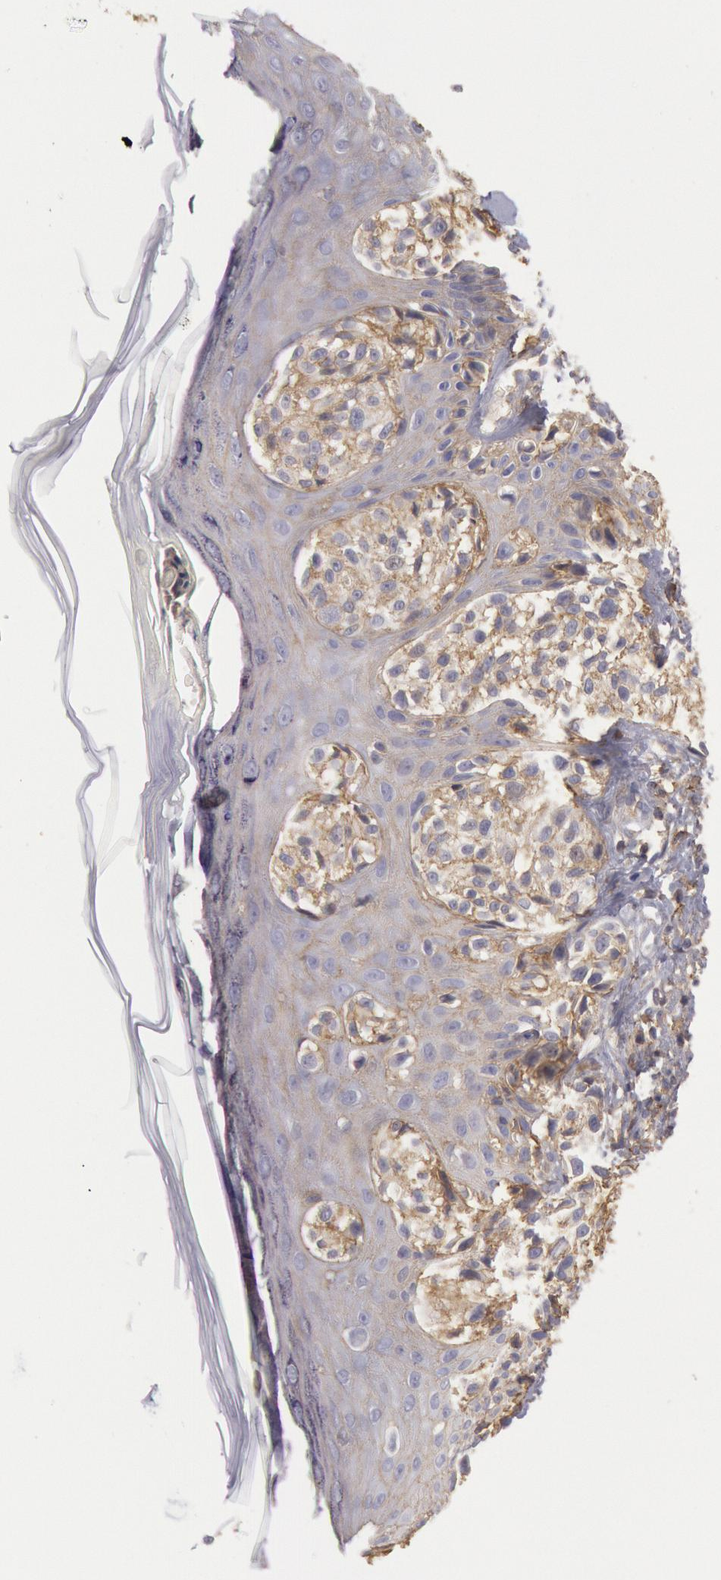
{"staining": {"intensity": "weak", "quantity": ">75%", "location": "cytoplasmic/membranous"}, "tissue": "melanoma", "cell_type": "Tumor cells", "image_type": "cancer", "snomed": [{"axis": "morphology", "description": "Malignant melanoma, NOS"}, {"axis": "topography", "description": "Skin"}], "caption": "The micrograph exhibits immunohistochemical staining of malignant melanoma. There is weak cytoplasmic/membranous staining is identified in about >75% of tumor cells.", "gene": "SNAP23", "patient": {"sex": "male", "age": 57}}